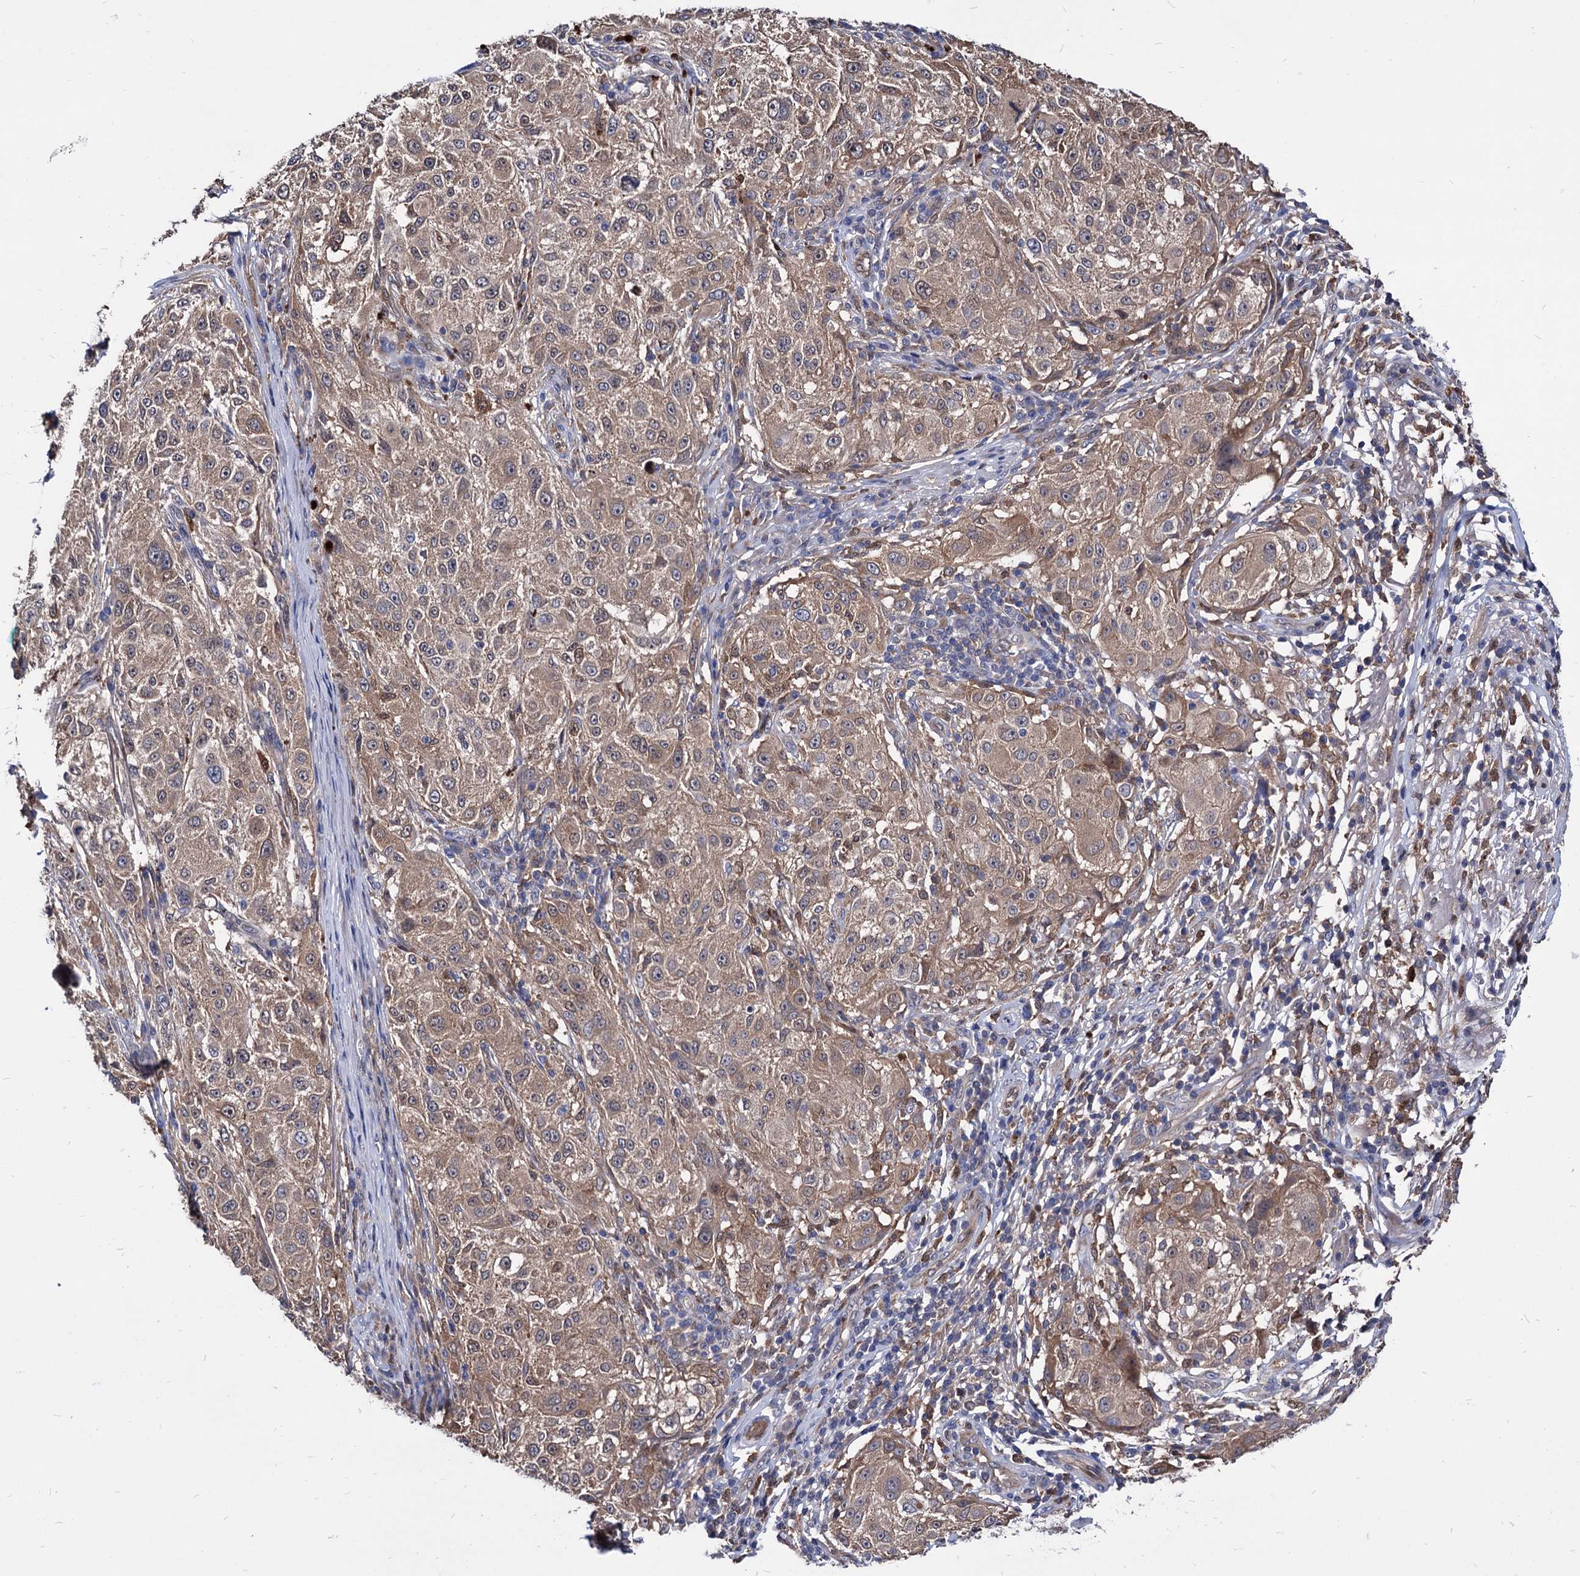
{"staining": {"intensity": "weak", "quantity": ">75%", "location": "cytoplasmic/membranous"}, "tissue": "melanoma", "cell_type": "Tumor cells", "image_type": "cancer", "snomed": [{"axis": "morphology", "description": "Necrosis, NOS"}, {"axis": "morphology", "description": "Malignant melanoma, NOS"}, {"axis": "topography", "description": "Skin"}], "caption": "Immunohistochemistry micrograph of neoplastic tissue: melanoma stained using immunohistochemistry reveals low levels of weak protein expression localized specifically in the cytoplasmic/membranous of tumor cells, appearing as a cytoplasmic/membranous brown color.", "gene": "CPPED1", "patient": {"sex": "female", "age": 87}}